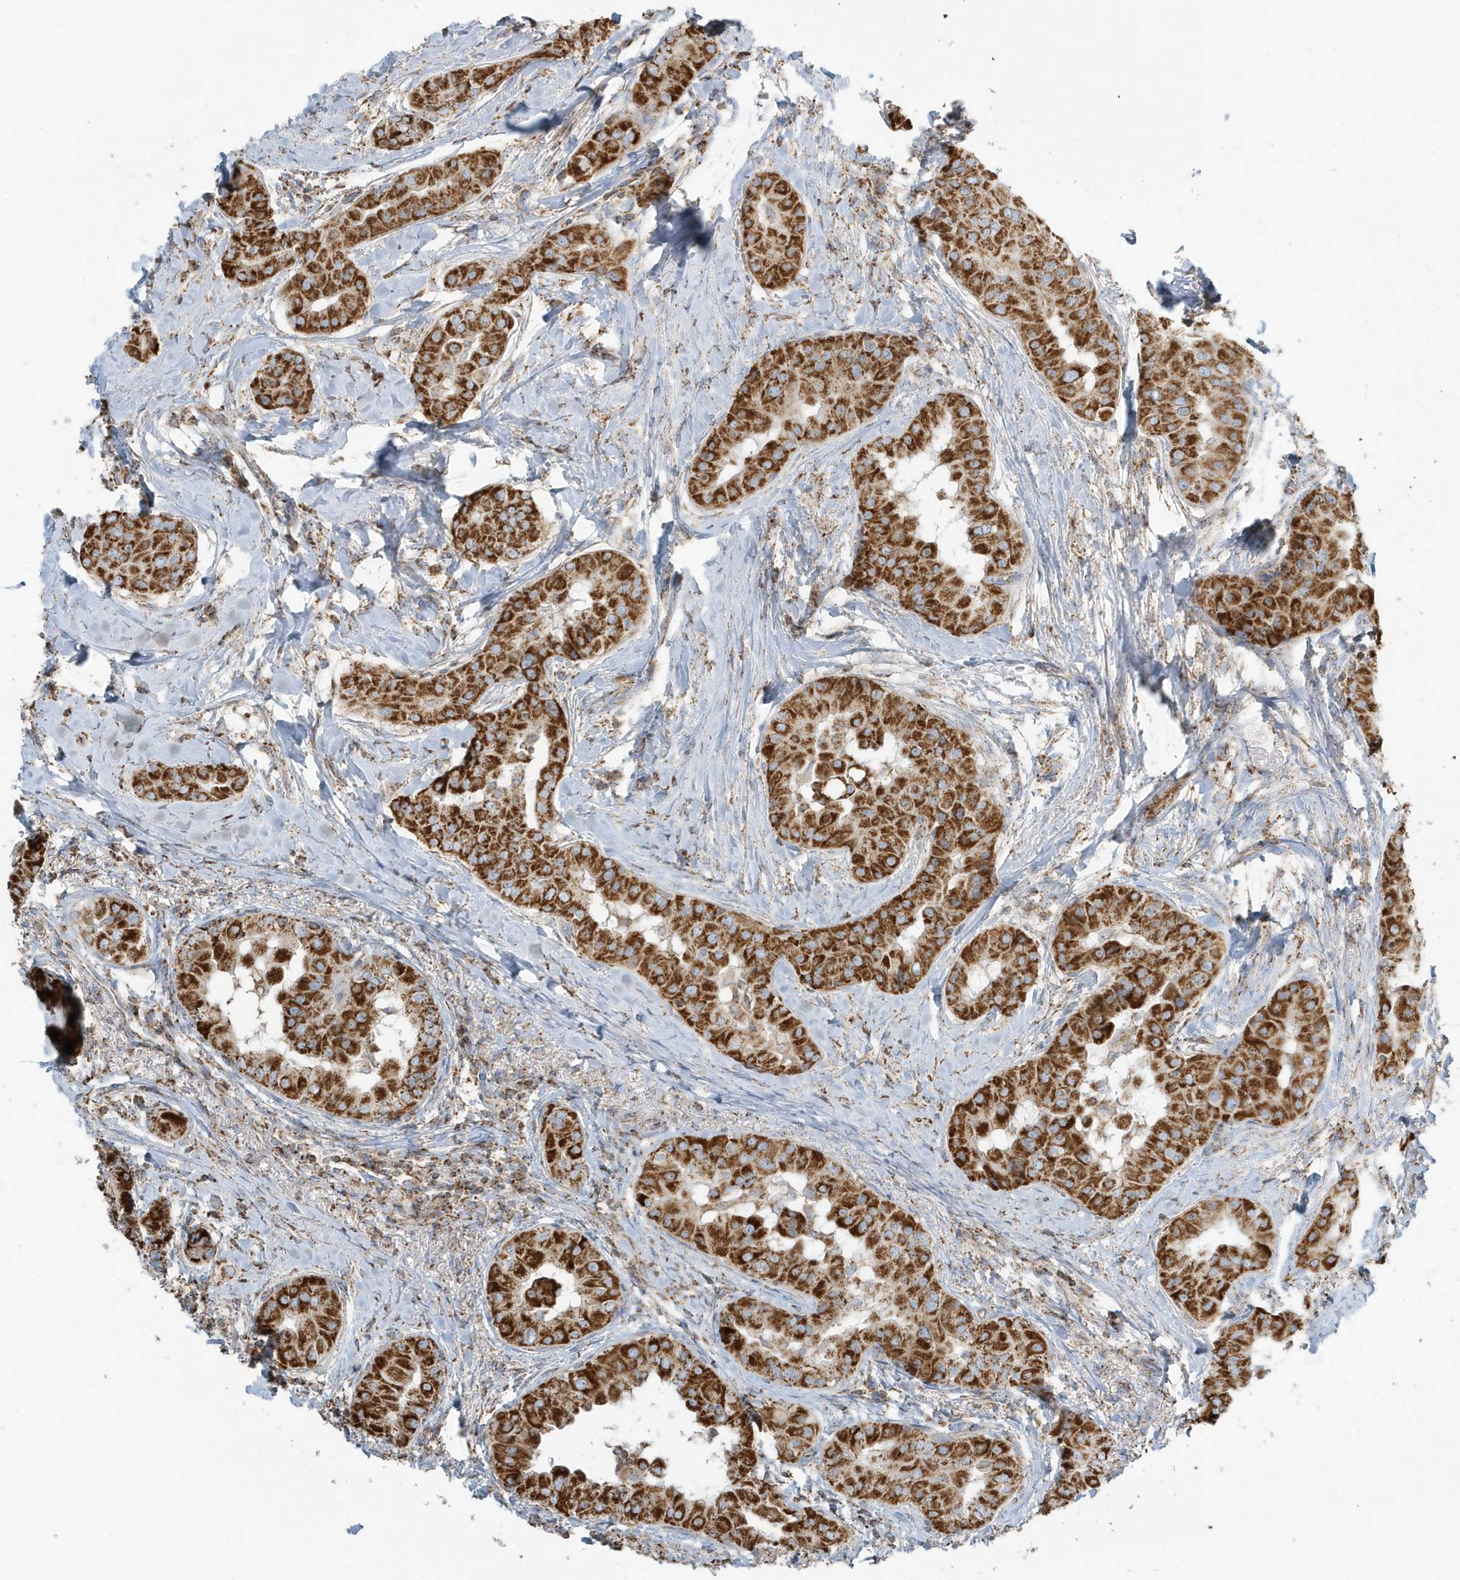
{"staining": {"intensity": "strong", "quantity": ">75%", "location": "cytoplasmic/membranous"}, "tissue": "thyroid cancer", "cell_type": "Tumor cells", "image_type": "cancer", "snomed": [{"axis": "morphology", "description": "Papillary adenocarcinoma, NOS"}, {"axis": "topography", "description": "Thyroid gland"}], "caption": "Human thyroid cancer (papillary adenocarcinoma) stained with a protein marker displays strong staining in tumor cells.", "gene": "RAB11FIP3", "patient": {"sex": "male", "age": 33}}